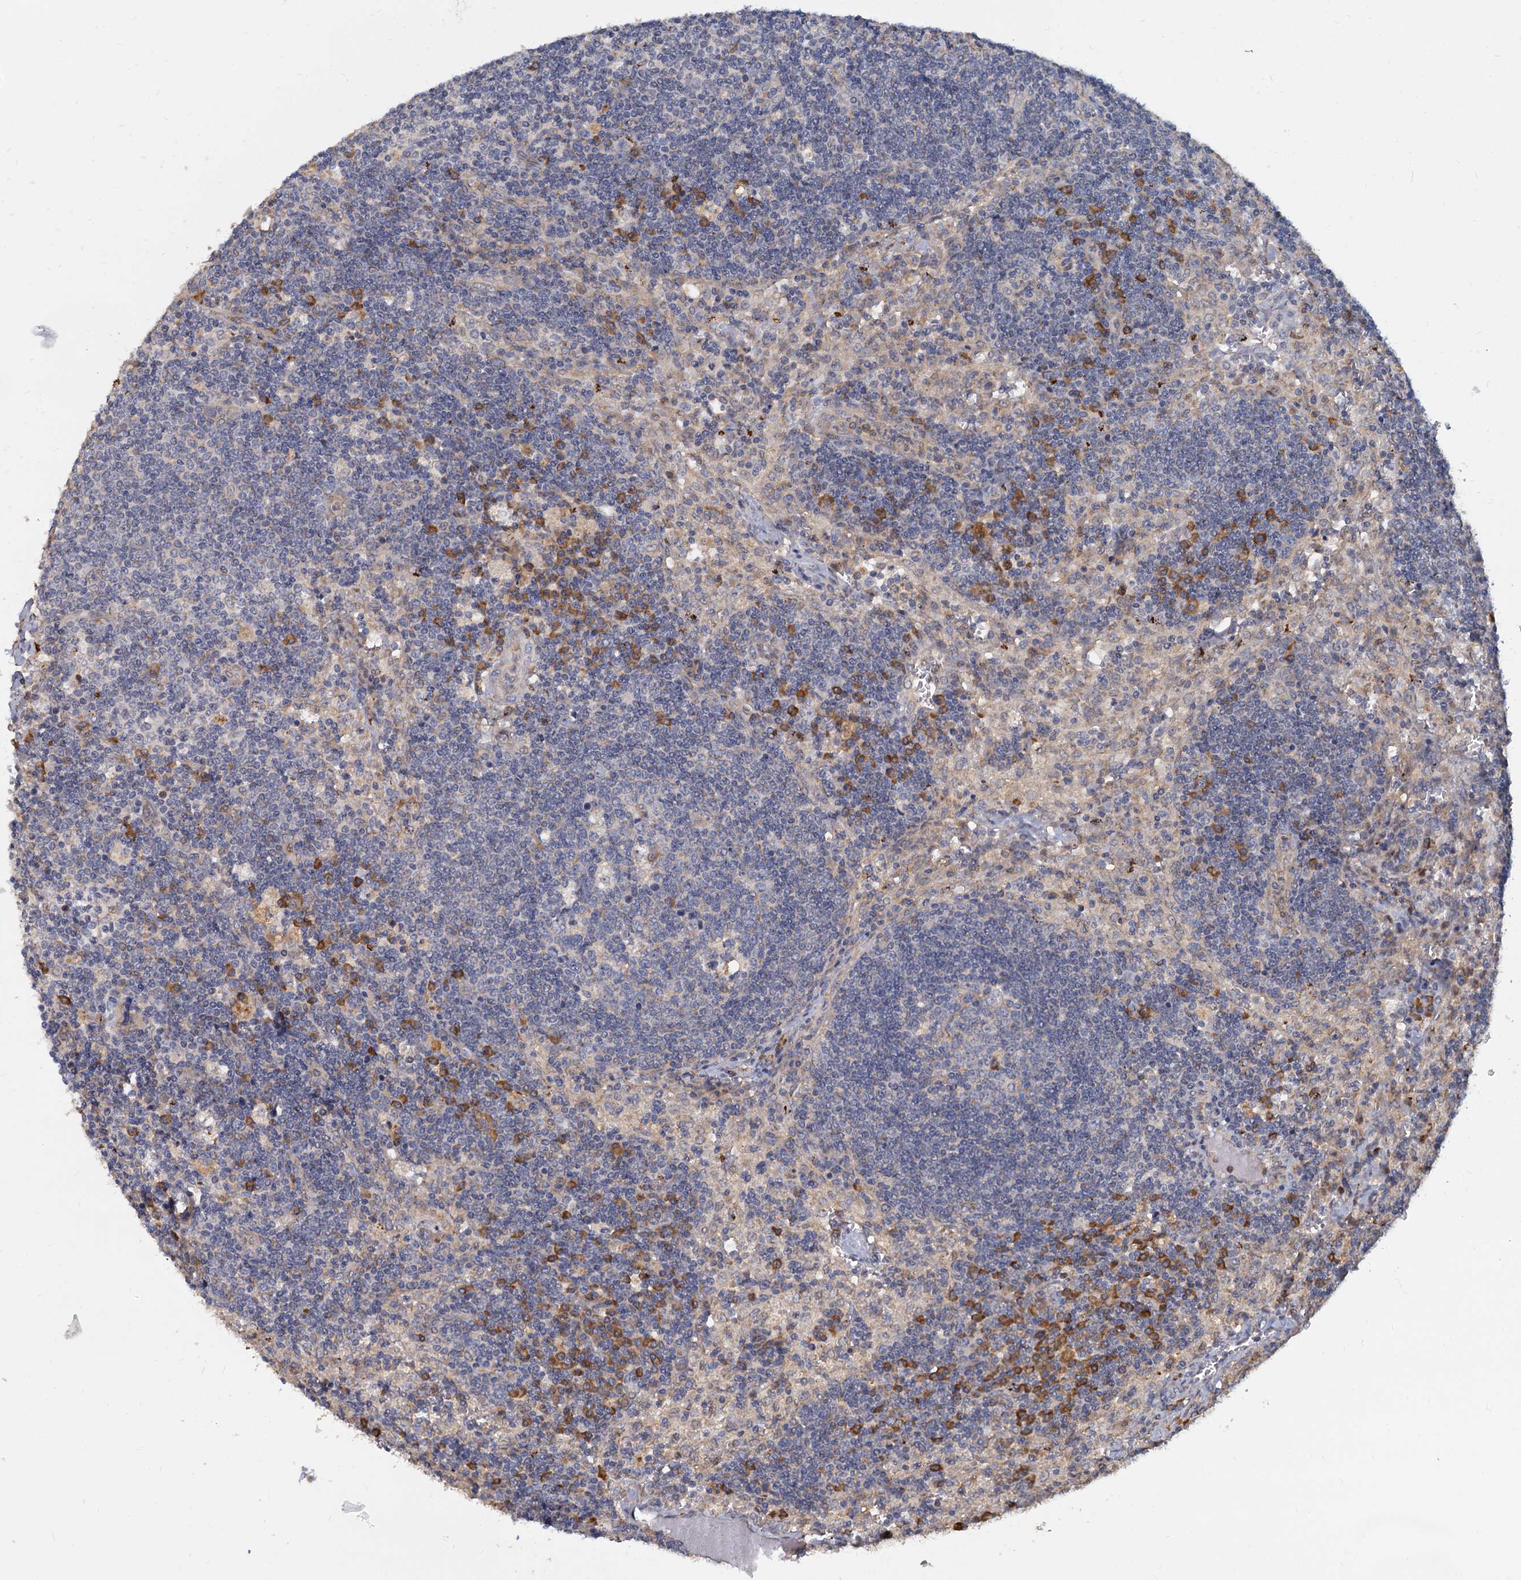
{"staining": {"intensity": "negative", "quantity": "none", "location": "none"}, "tissue": "lymph node", "cell_type": "Germinal center cells", "image_type": "normal", "snomed": [{"axis": "morphology", "description": "Normal tissue, NOS"}, {"axis": "topography", "description": "Lymph node"}], "caption": "Germinal center cells are negative for brown protein staining in normal lymph node. The staining is performed using DAB (3,3'-diaminobenzidine) brown chromogen with nuclei counter-stained in using hematoxylin.", "gene": "LRRC51", "patient": {"sex": "male", "age": 58}}